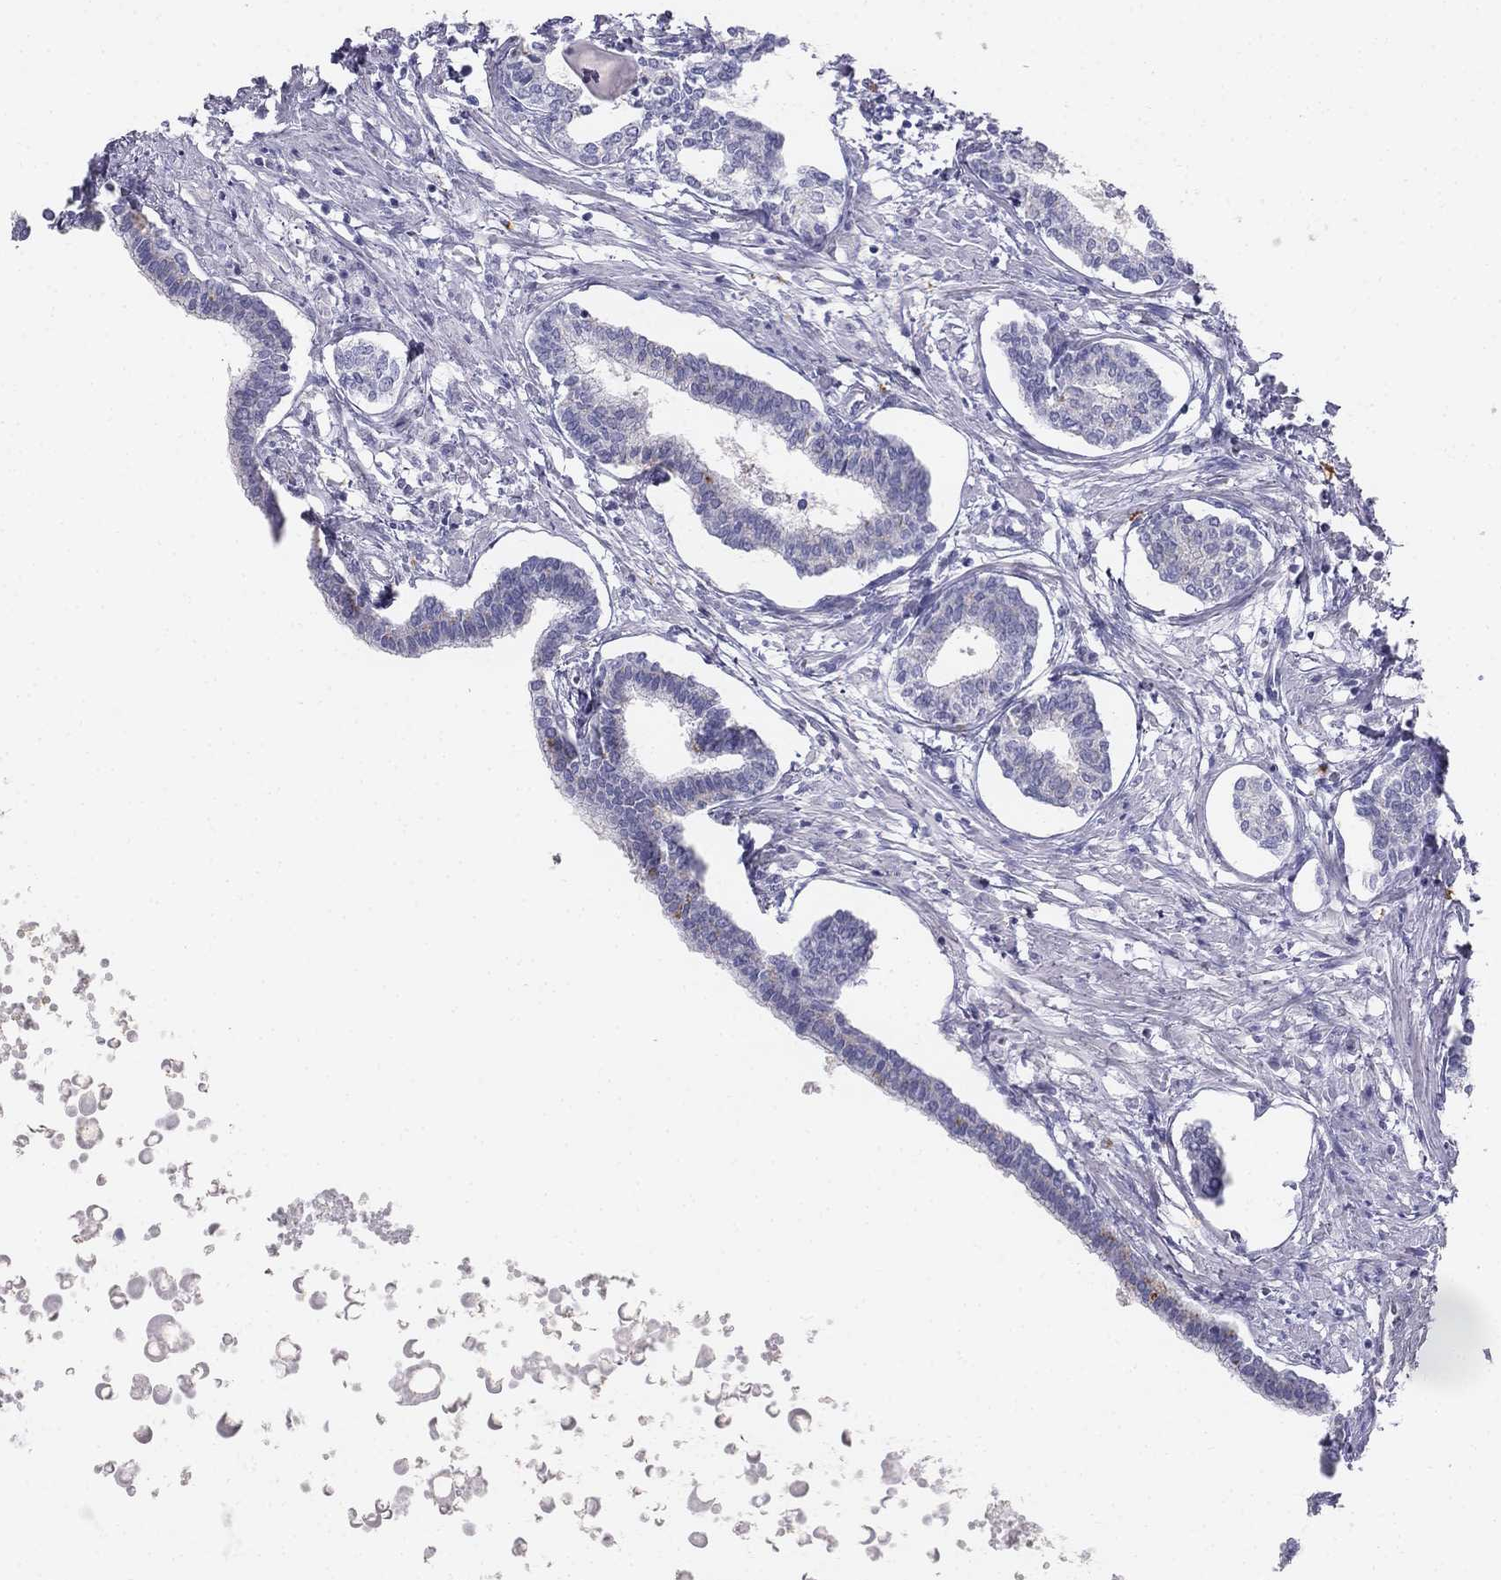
{"staining": {"intensity": "moderate", "quantity": "<25%", "location": "cytoplasmic/membranous"}, "tissue": "prostate", "cell_type": "Glandular cells", "image_type": "normal", "snomed": [{"axis": "morphology", "description": "Normal tissue, NOS"}, {"axis": "topography", "description": "Prostate"}], "caption": "Brown immunohistochemical staining in unremarkable human prostate demonstrates moderate cytoplasmic/membranous expression in approximately <25% of glandular cells.", "gene": "ALOXE3", "patient": {"sex": "male", "age": 60}}